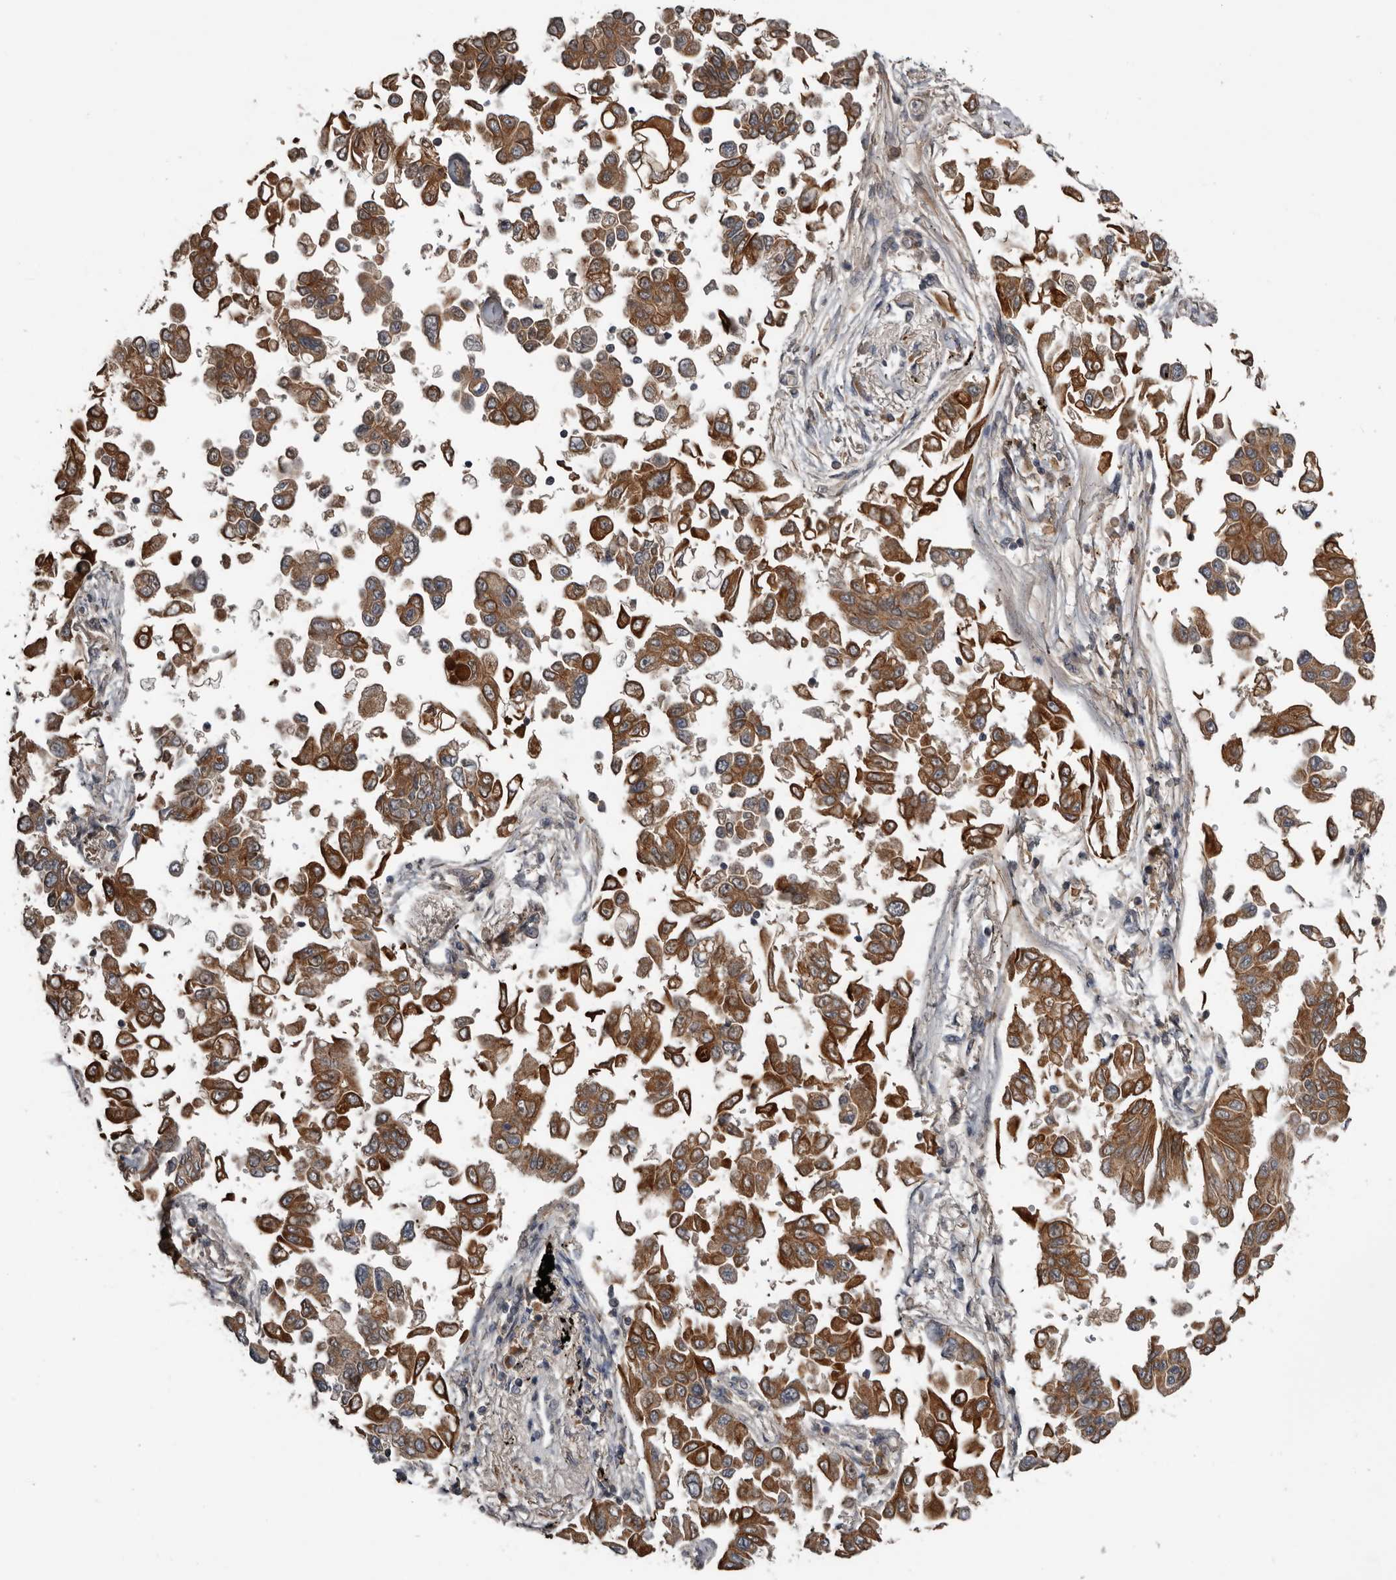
{"staining": {"intensity": "strong", "quantity": ">75%", "location": "cytoplasmic/membranous"}, "tissue": "lung cancer", "cell_type": "Tumor cells", "image_type": "cancer", "snomed": [{"axis": "morphology", "description": "Adenocarcinoma, NOS"}, {"axis": "topography", "description": "Lung"}], "caption": "The histopathology image demonstrates staining of lung adenocarcinoma, revealing strong cytoplasmic/membranous protein expression (brown color) within tumor cells.", "gene": "NMUR1", "patient": {"sex": "female", "age": 67}}